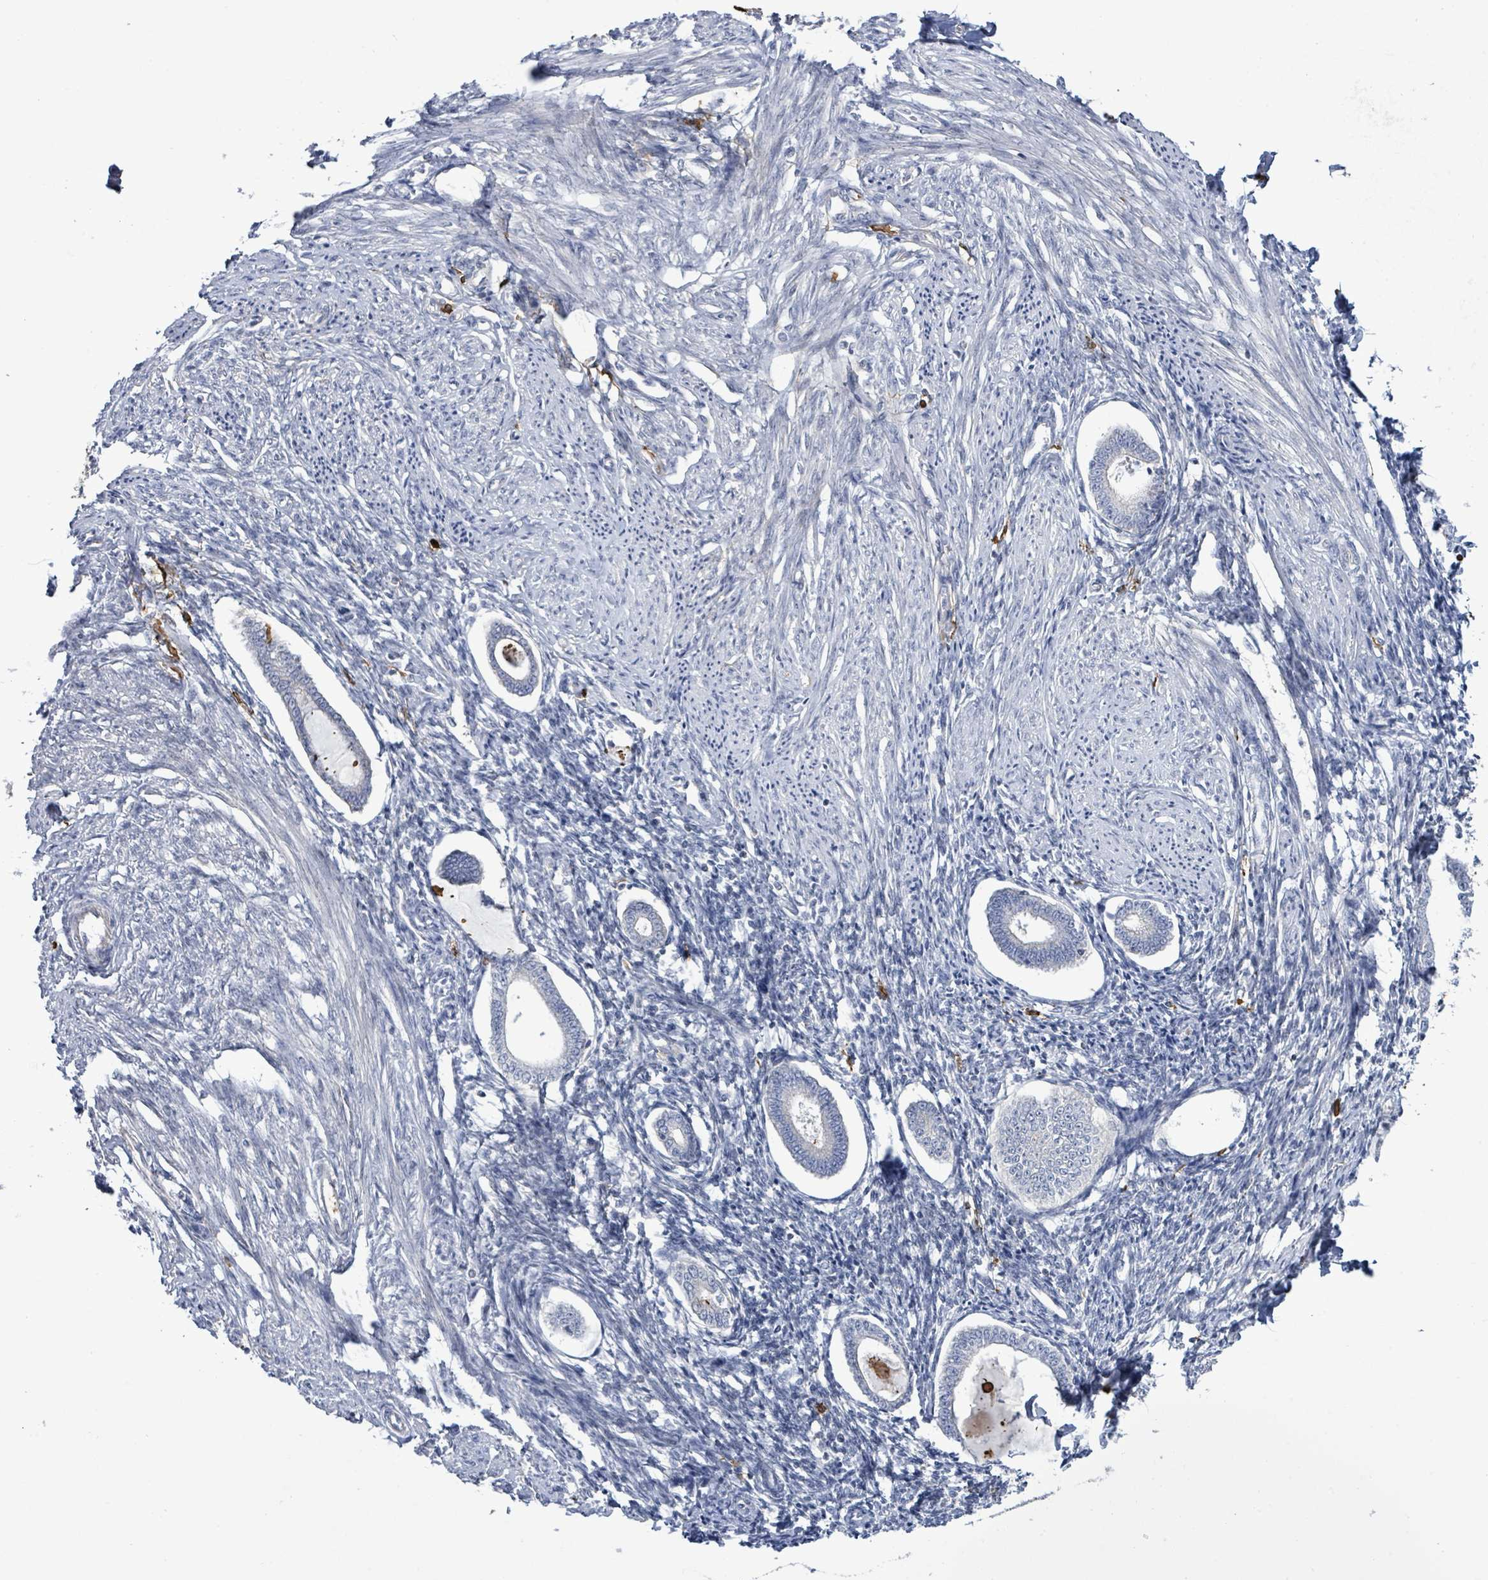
{"staining": {"intensity": "negative", "quantity": "none", "location": "none"}, "tissue": "endometrium", "cell_type": "Cells in endometrial stroma", "image_type": "normal", "snomed": [{"axis": "morphology", "description": "Normal tissue, NOS"}, {"axis": "topography", "description": "Endometrium"}], "caption": "Cells in endometrial stroma are negative for brown protein staining in normal endometrium. Nuclei are stained in blue.", "gene": "FAM210A", "patient": {"sex": "female", "age": 56}}